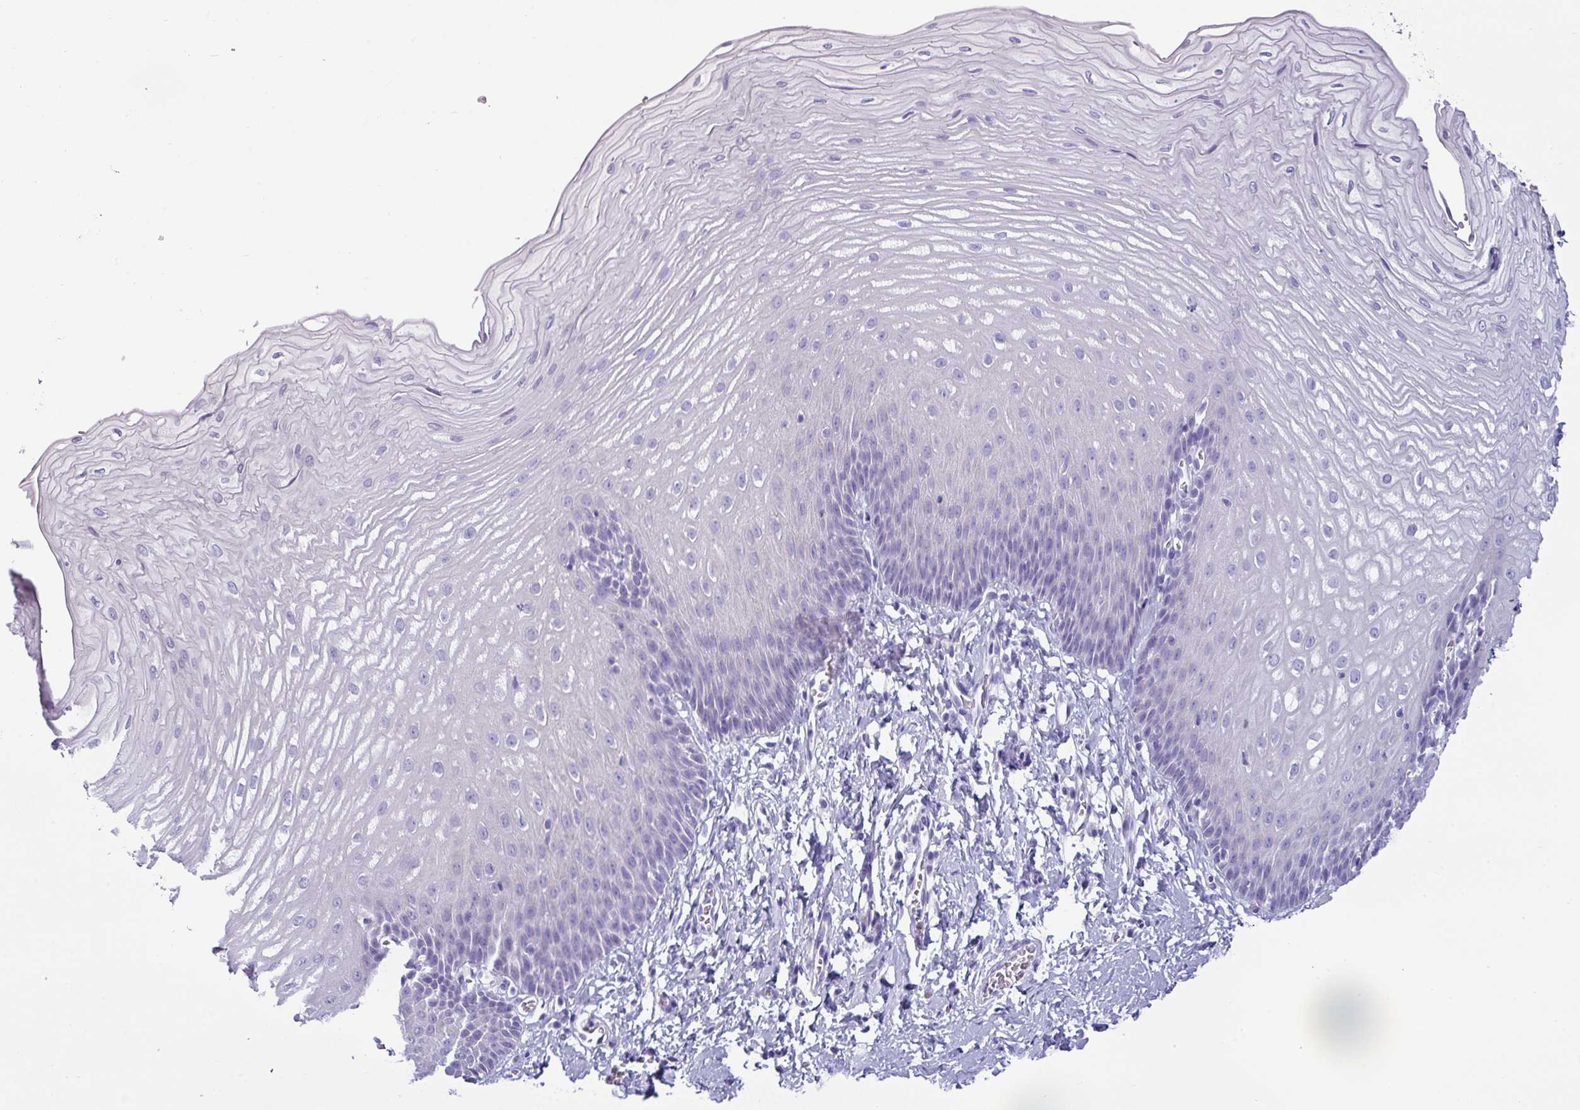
{"staining": {"intensity": "negative", "quantity": "none", "location": "none"}, "tissue": "esophagus", "cell_type": "Squamous epithelial cells", "image_type": "normal", "snomed": [{"axis": "morphology", "description": "Normal tissue, NOS"}, {"axis": "topography", "description": "Esophagus"}], "caption": "Squamous epithelial cells show no significant positivity in benign esophagus.", "gene": "VCX2", "patient": {"sex": "male", "age": 70}}